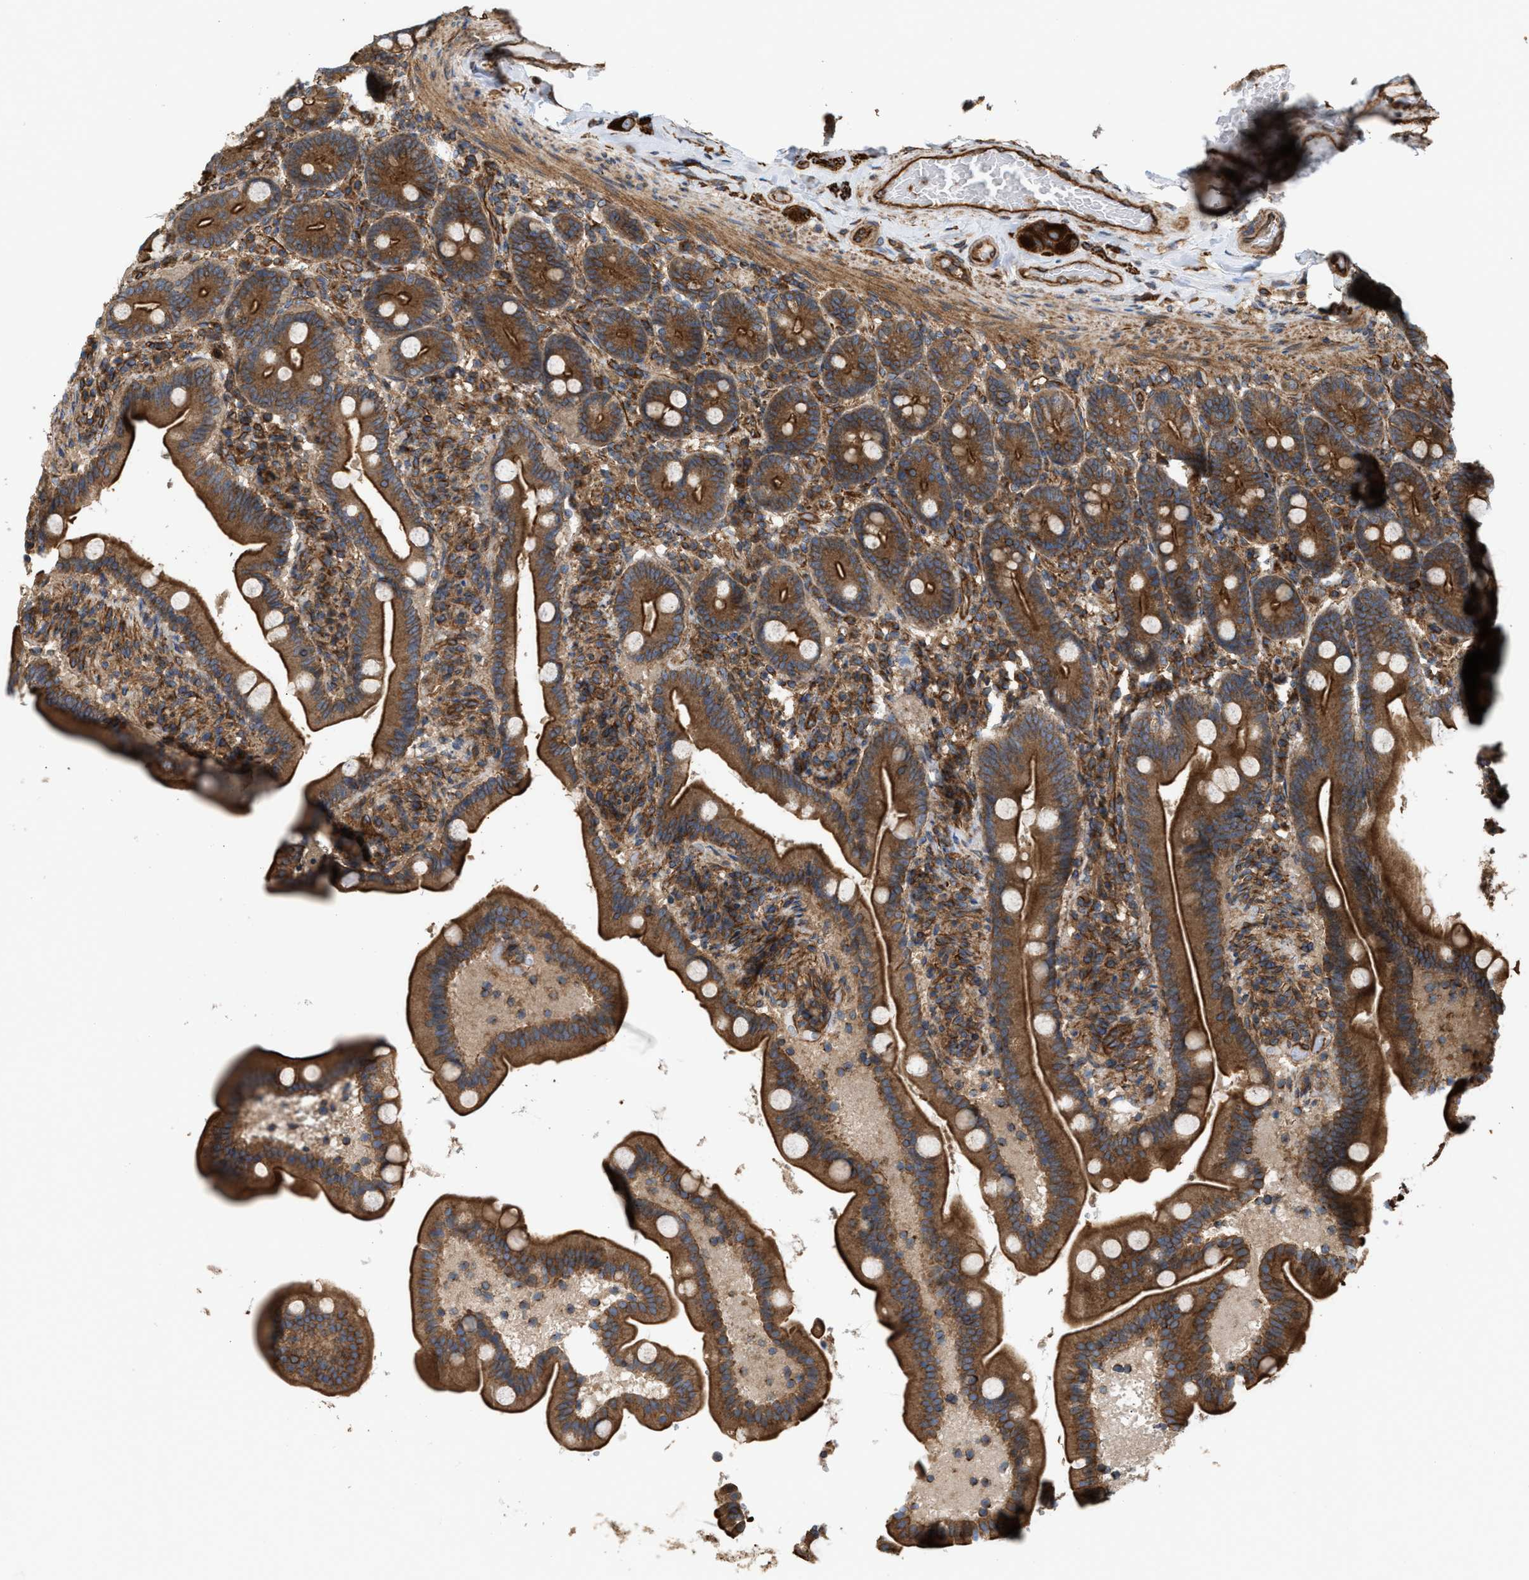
{"staining": {"intensity": "strong", "quantity": ">75%", "location": "cytoplasmic/membranous"}, "tissue": "duodenum", "cell_type": "Glandular cells", "image_type": "normal", "snomed": [{"axis": "morphology", "description": "Normal tissue, NOS"}, {"axis": "topography", "description": "Duodenum"}], "caption": "The photomicrograph displays staining of benign duodenum, revealing strong cytoplasmic/membranous protein expression (brown color) within glandular cells. (Stains: DAB in brown, nuclei in blue, Microscopy: brightfield microscopy at high magnification).", "gene": "EPS15L1", "patient": {"sex": "male", "age": 54}}